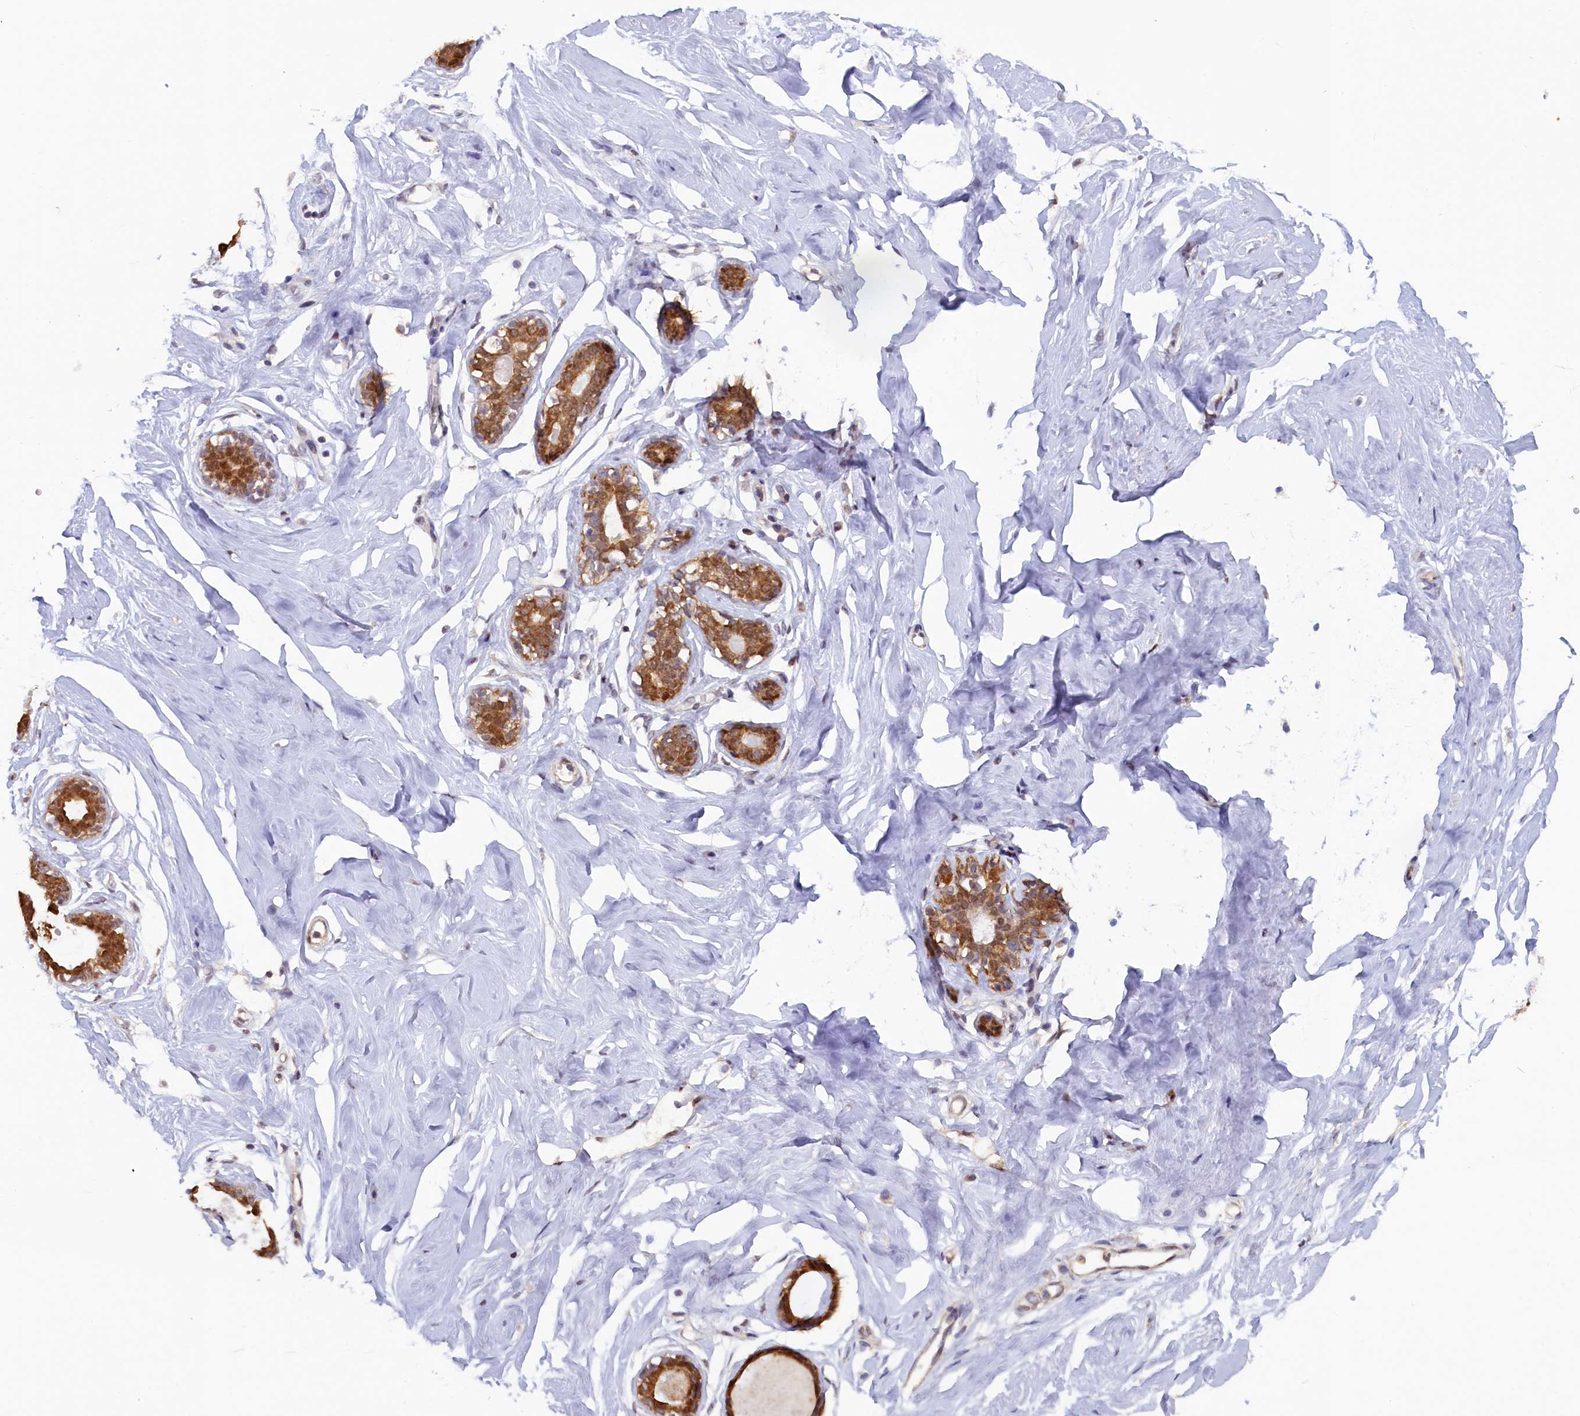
{"staining": {"intensity": "weak", "quantity": "<25%", "location": "cytoplasmic/membranous"}, "tissue": "breast", "cell_type": "Adipocytes", "image_type": "normal", "snomed": [{"axis": "morphology", "description": "Normal tissue, NOS"}, {"axis": "morphology", "description": "Adenoma, NOS"}, {"axis": "topography", "description": "Breast"}], "caption": "Breast was stained to show a protein in brown. There is no significant expression in adipocytes.", "gene": "JPT2", "patient": {"sex": "female", "age": 23}}